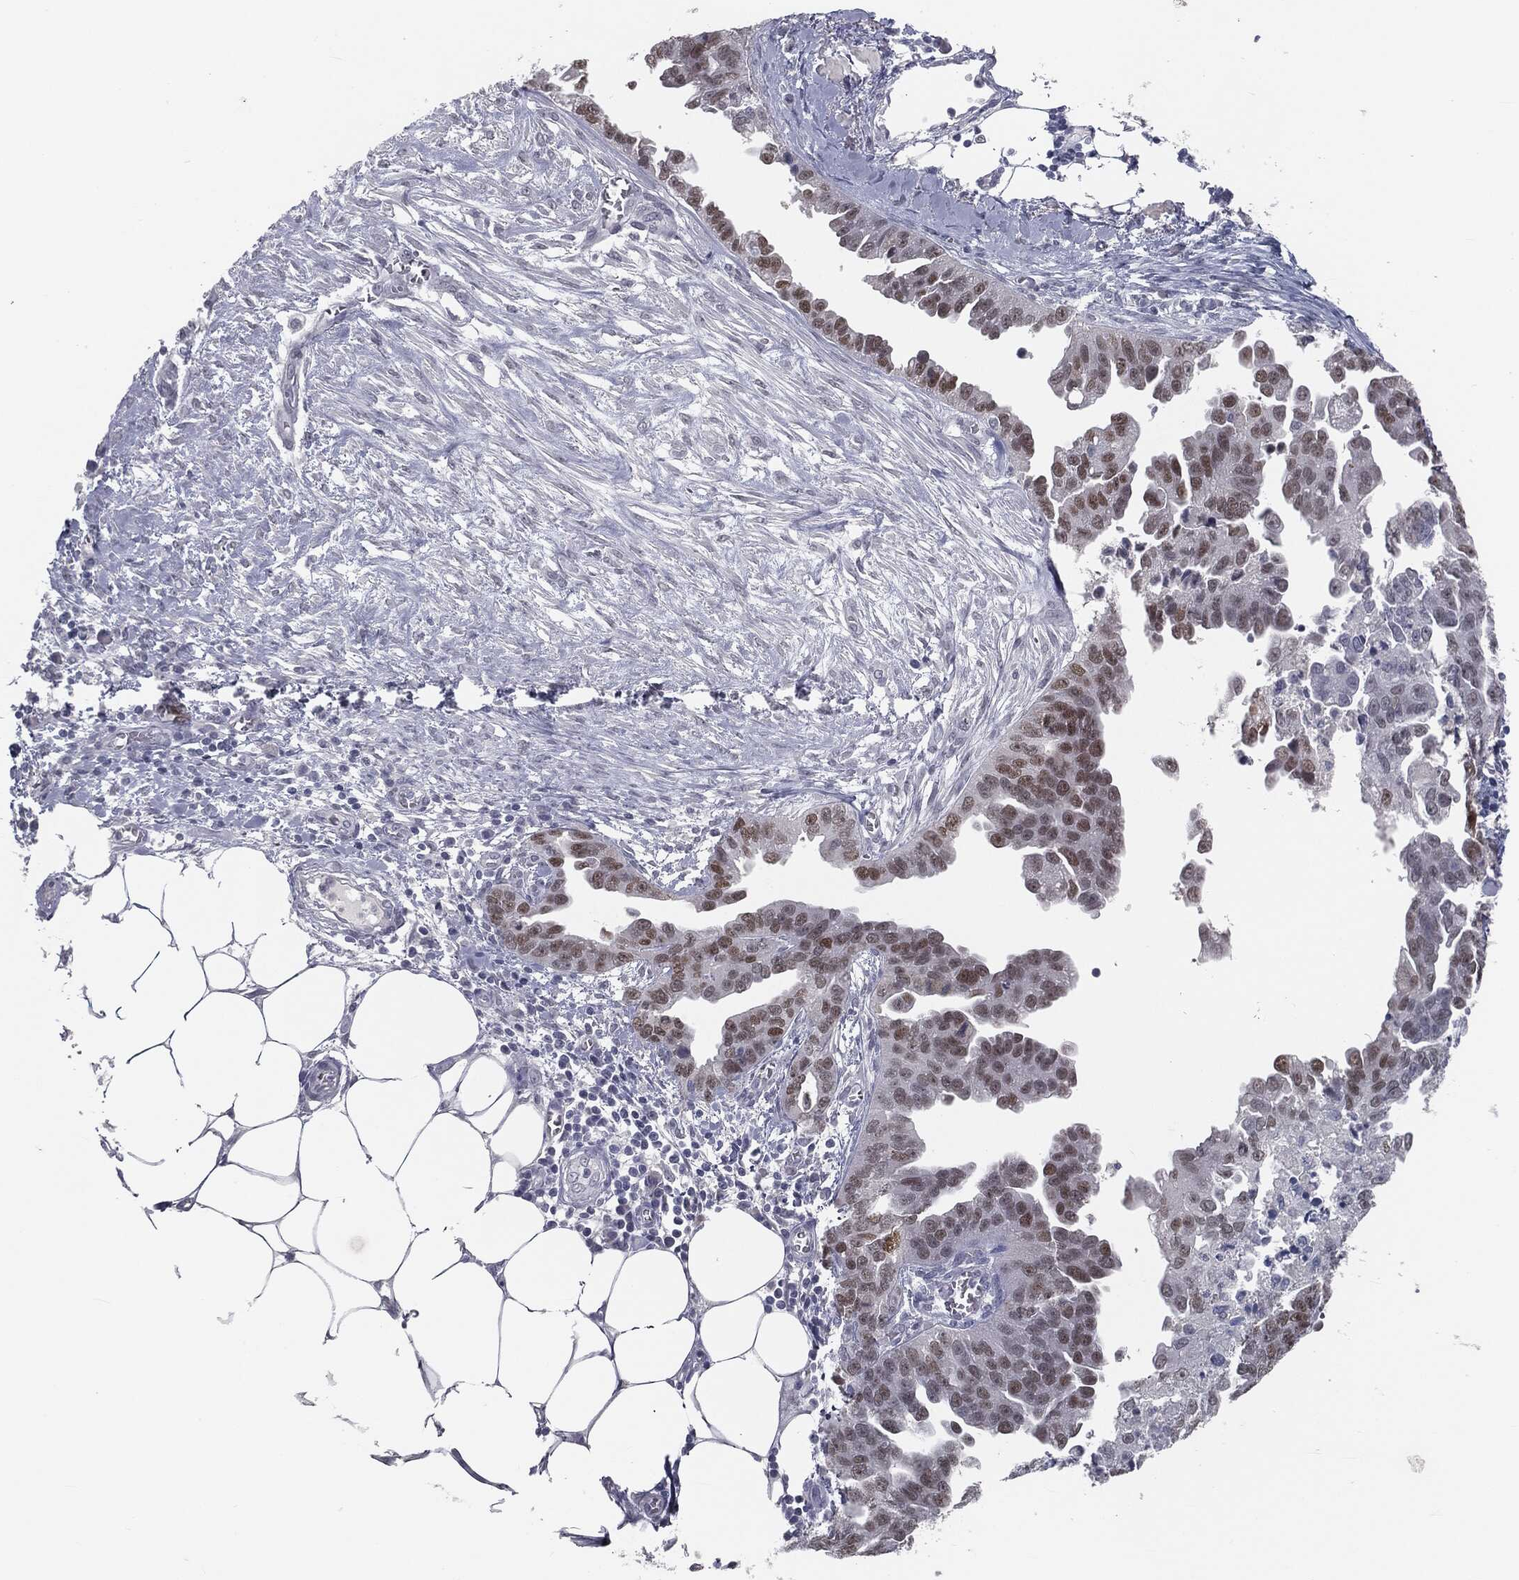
{"staining": {"intensity": "moderate", "quantity": "25%-75%", "location": "nuclear"}, "tissue": "ovarian cancer", "cell_type": "Tumor cells", "image_type": "cancer", "snomed": [{"axis": "morphology", "description": "Cystadenocarcinoma, serous, NOS"}, {"axis": "topography", "description": "Ovary"}], "caption": "Tumor cells demonstrate medium levels of moderate nuclear expression in about 25%-75% of cells in human serous cystadenocarcinoma (ovarian).", "gene": "PRAME", "patient": {"sex": "female", "age": 75}}